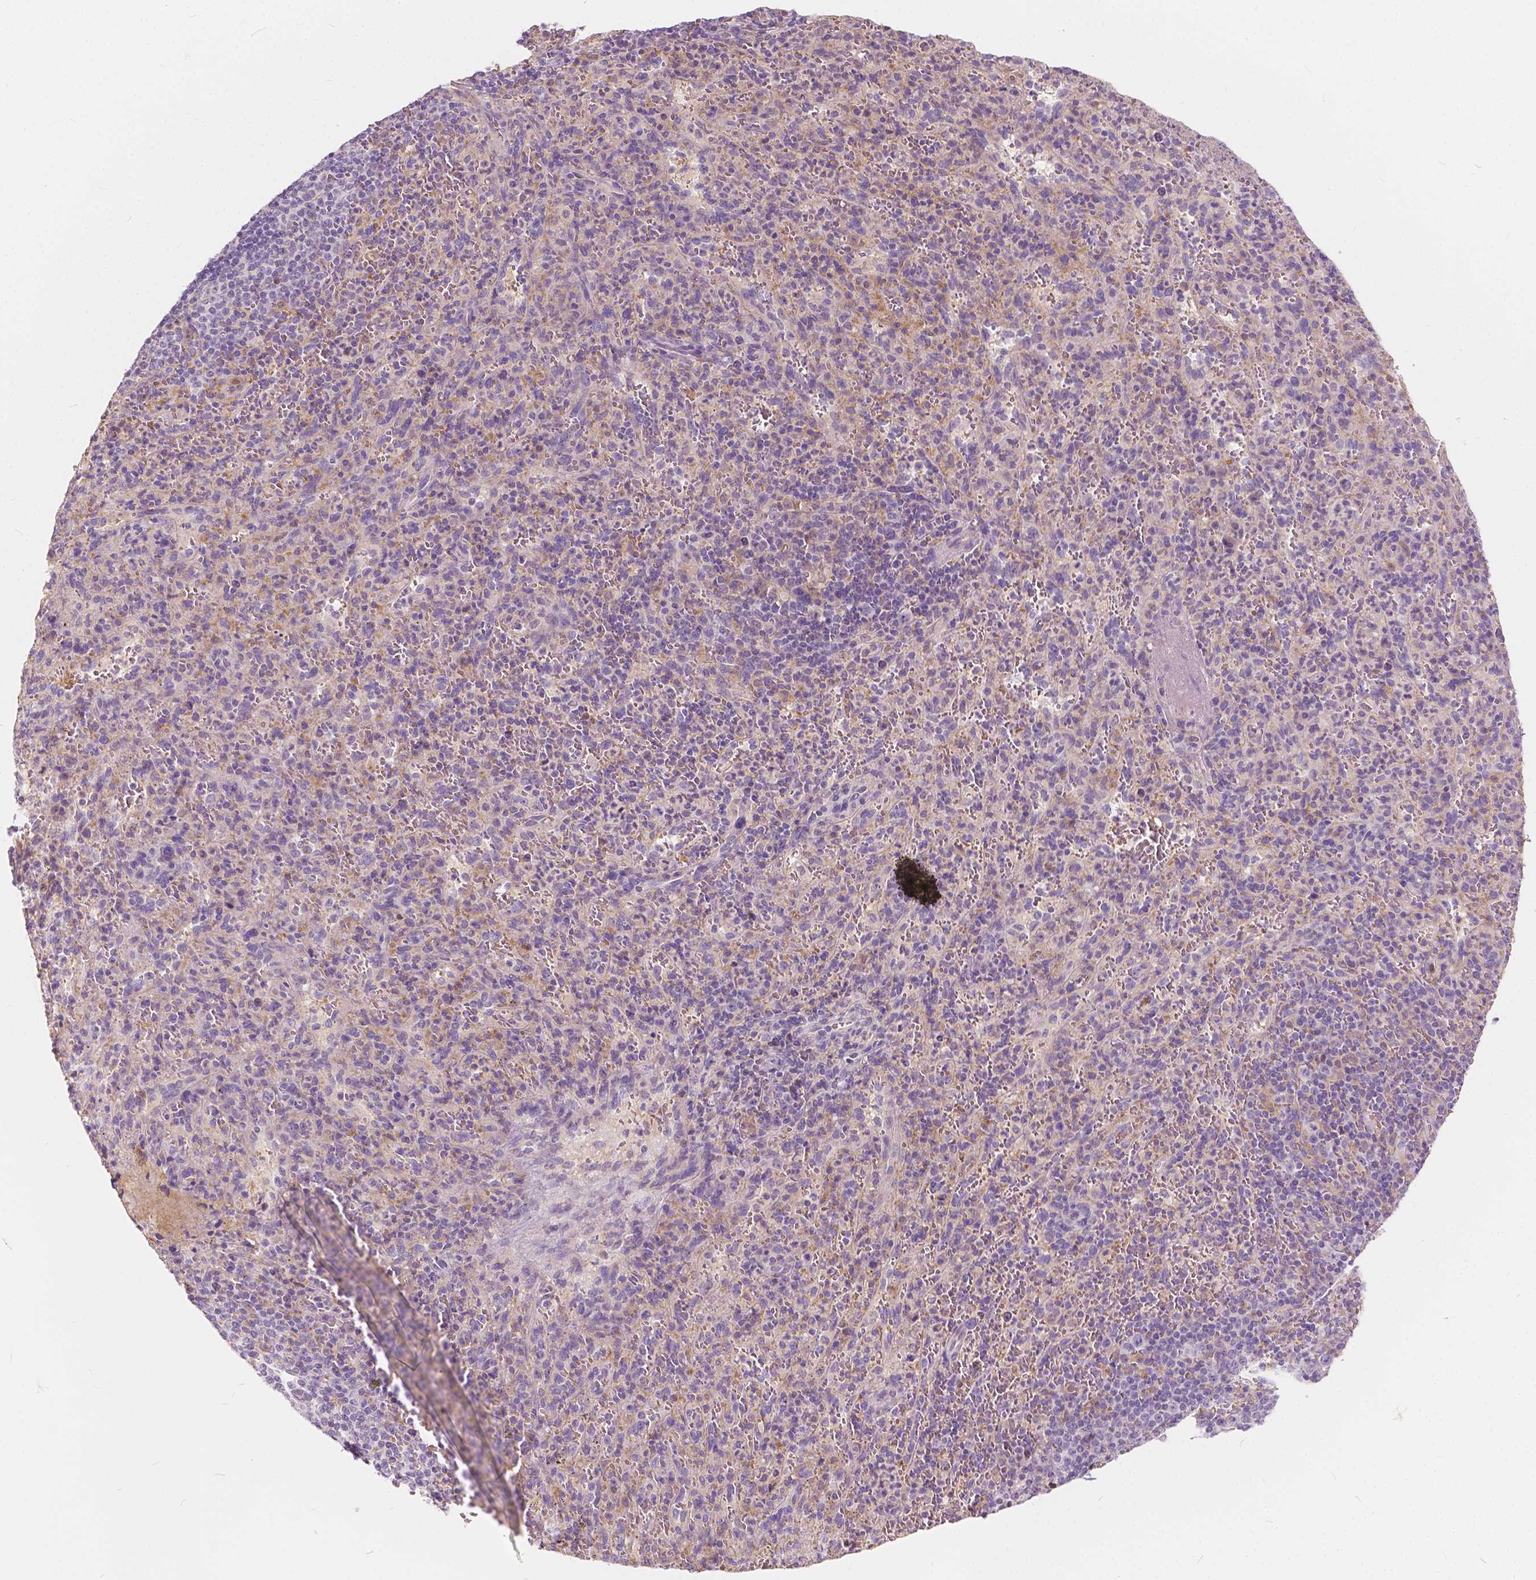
{"staining": {"intensity": "negative", "quantity": "none", "location": "none"}, "tissue": "spleen", "cell_type": "Cells in red pulp", "image_type": "normal", "snomed": [{"axis": "morphology", "description": "Normal tissue, NOS"}, {"axis": "topography", "description": "Spleen"}], "caption": "An image of spleen stained for a protein reveals no brown staining in cells in red pulp.", "gene": "KIAA0513", "patient": {"sex": "male", "age": 57}}